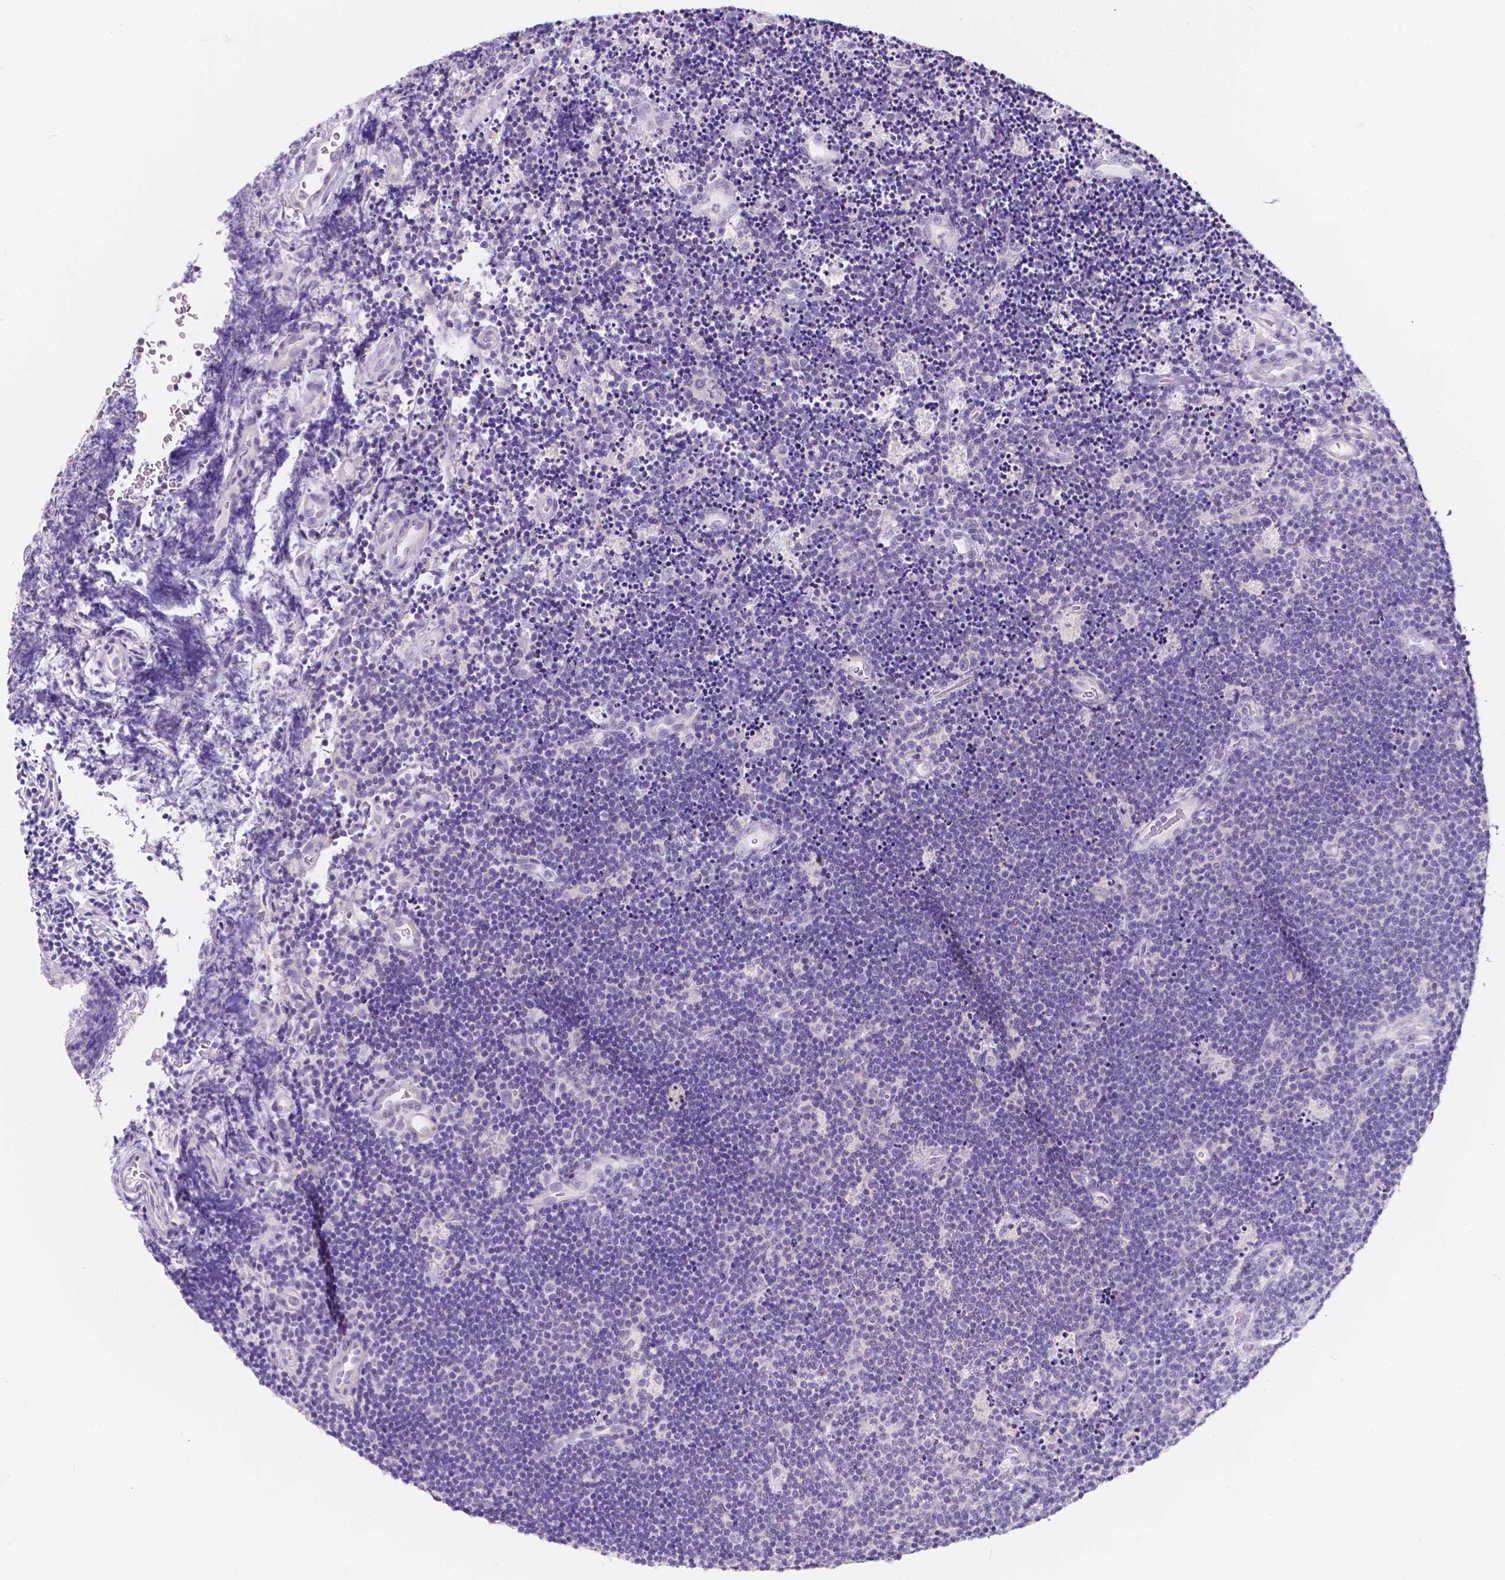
{"staining": {"intensity": "negative", "quantity": "none", "location": "none"}, "tissue": "lymphoma", "cell_type": "Tumor cells", "image_type": "cancer", "snomed": [{"axis": "morphology", "description": "Malignant lymphoma, non-Hodgkin's type, Low grade"}, {"axis": "topography", "description": "Brain"}], "caption": "Human malignant lymphoma, non-Hodgkin's type (low-grade) stained for a protein using IHC exhibits no staining in tumor cells.", "gene": "CLSTN2", "patient": {"sex": "female", "age": 66}}